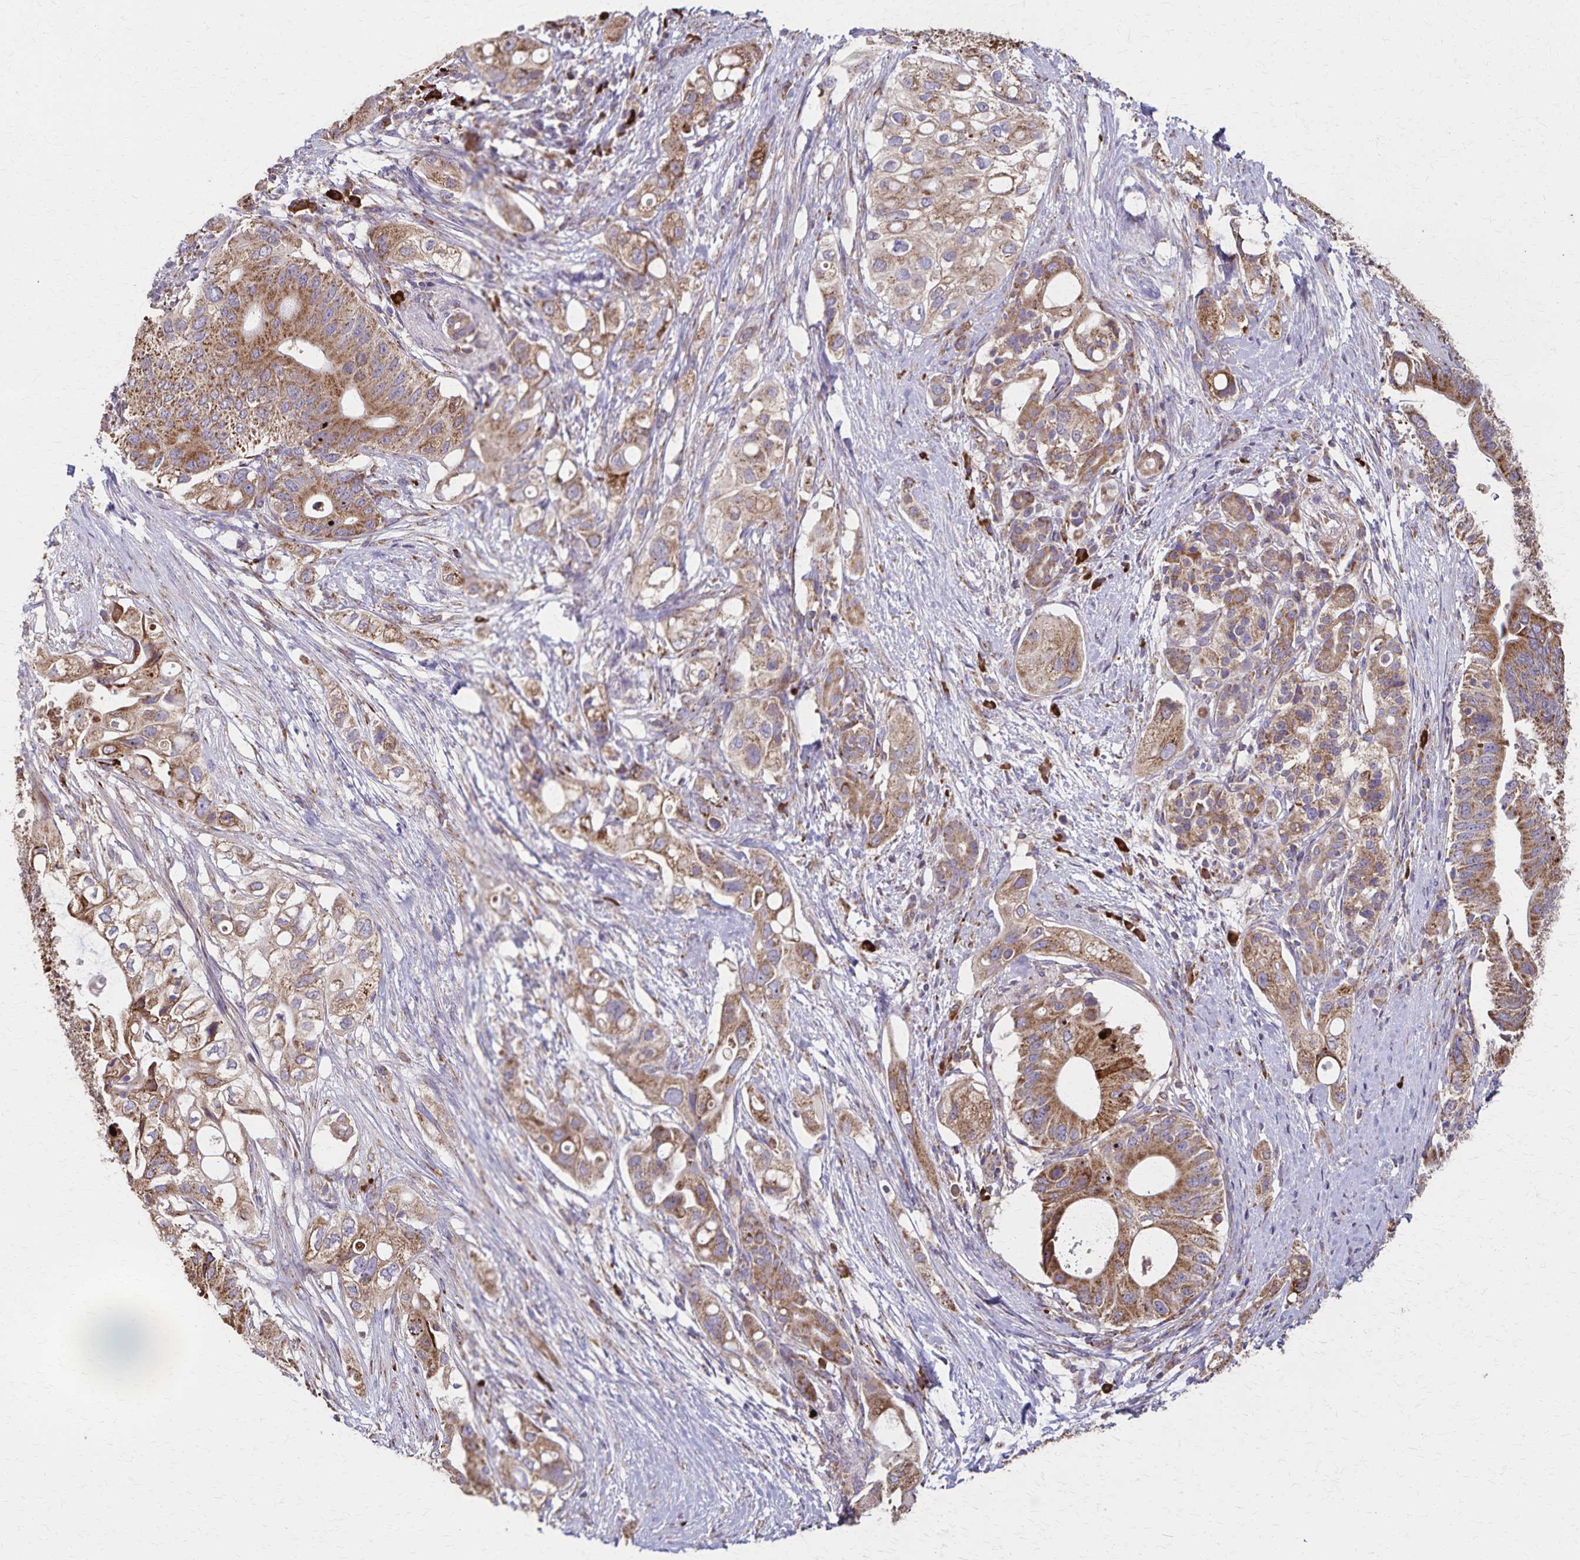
{"staining": {"intensity": "moderate", "quantity": ">75%", "location": "cytoplasmic/membranous"}, "tissue": "pancreatic cancer", "cell_type": "Tumor cells", "image_type": "cancer", "snomed": [{"axis": "morphology", "description": "Adenocarcinoma, NOS"}, {"axis": "topography", "description": "Pancreas"}], "caption": "IHC (DAB (3,3'-diaminobenzidine)) staining of human adenocarcinoma (pancreatic) displays moderate cytoplasmic/membranous protein staining in approximately >75% of tumor cells. The staining was performed using DAB (3,3'-diaminobenzidine), with brown indicating positive protein expression. Nuclei are stained blue with hematoxylin.", "gene": "RNF10", "patient": {"sex": "female", "age": 72}}